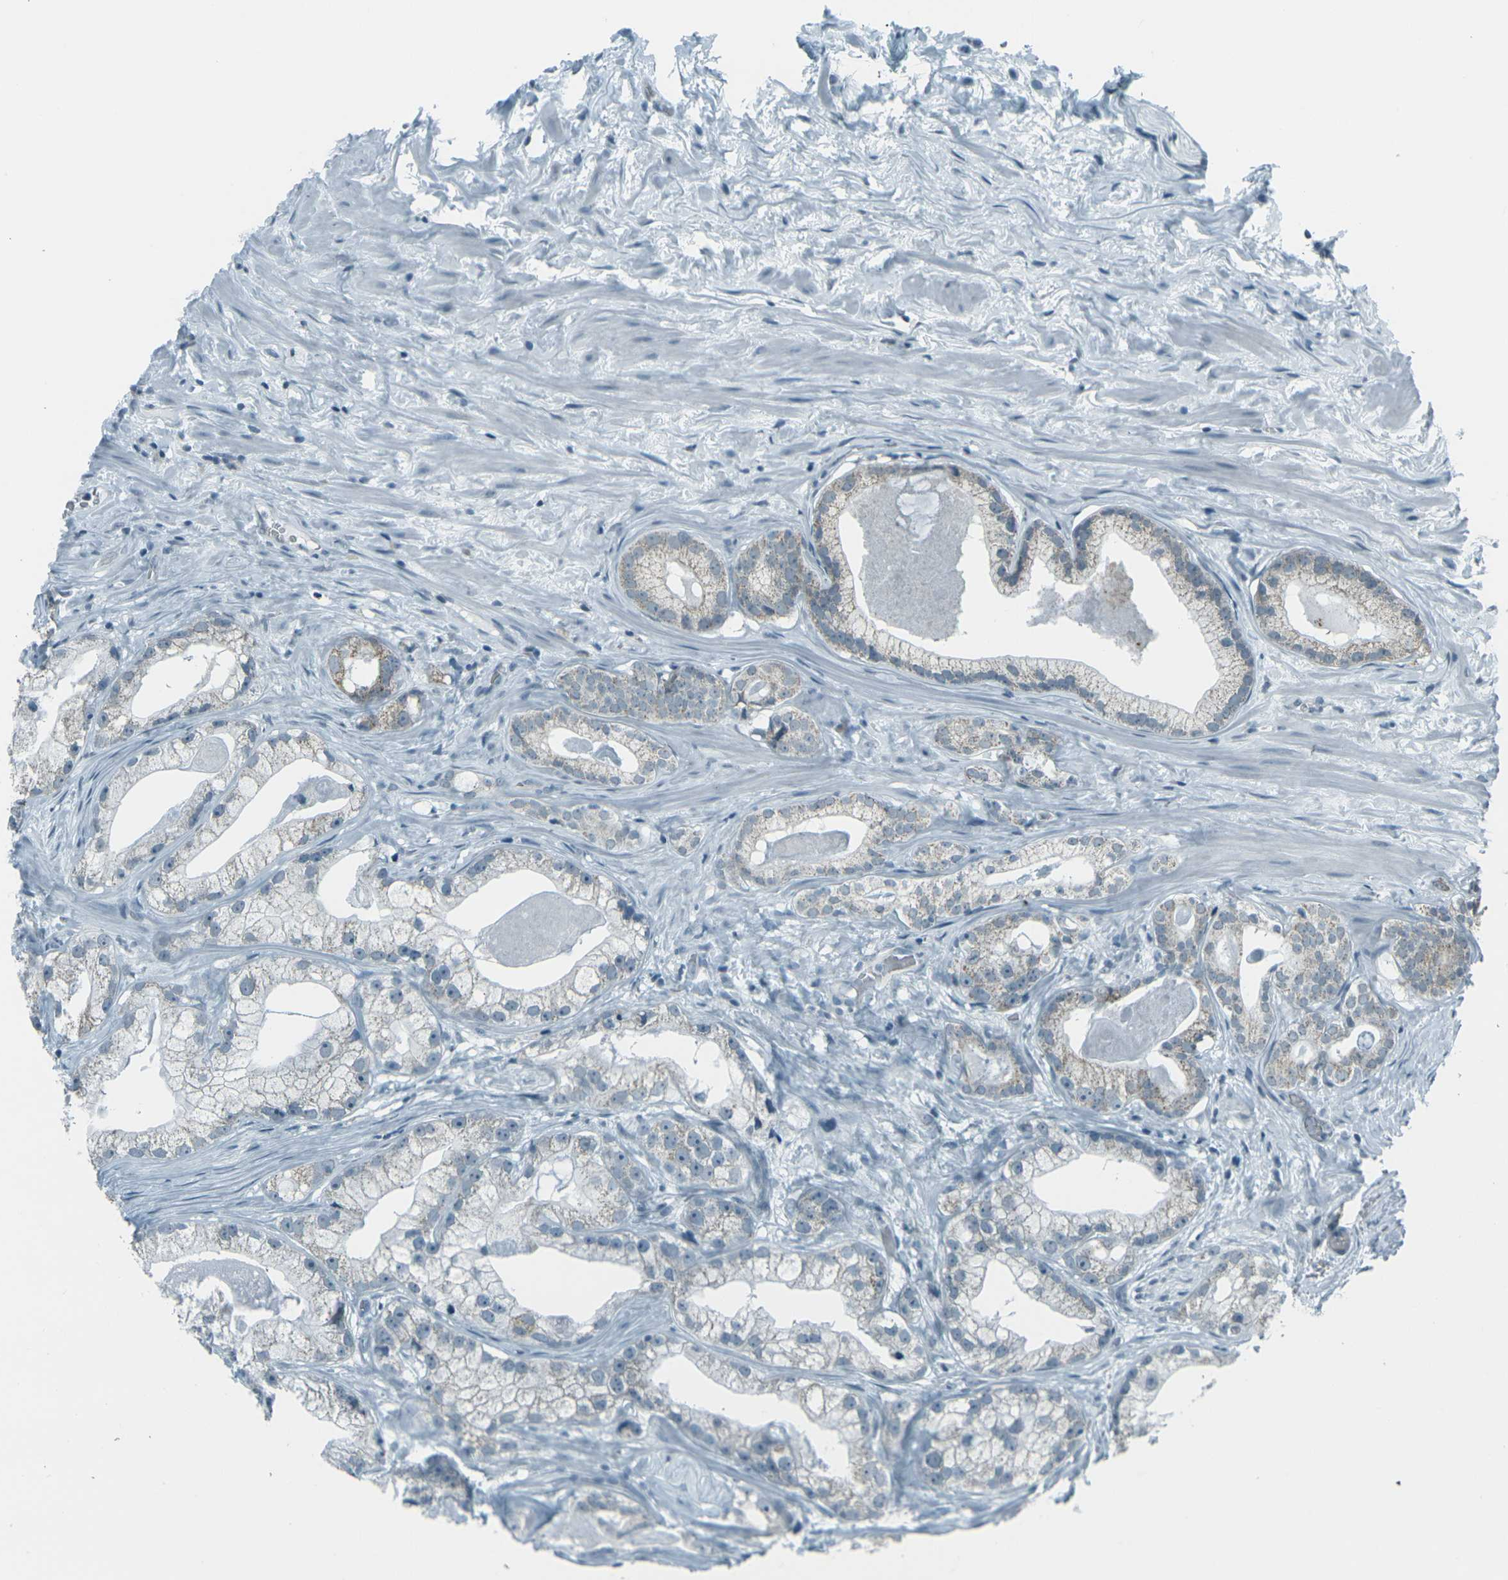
{"staining": {"intensity": "weak", "quantity": ">75%", "location": "cytoplasmic/membranous"}, "tissue": "prostate cancer", "cell_type": "Tumor cells", "image_type": "cancer", "snomed": [{"axis": "morphology", "description": "Adenocarcinoma, Low grade"}, {"axis": "topography", "description": "Prostate"}], "caption": "A brown stain shows weak cytoplasmic/membranous staining of a protein in human prostate cancer (low-grade adenocarcinoma) tumor cells.", "gene": "H2BC1", "patient": {"sex": "male", "age": 59}}